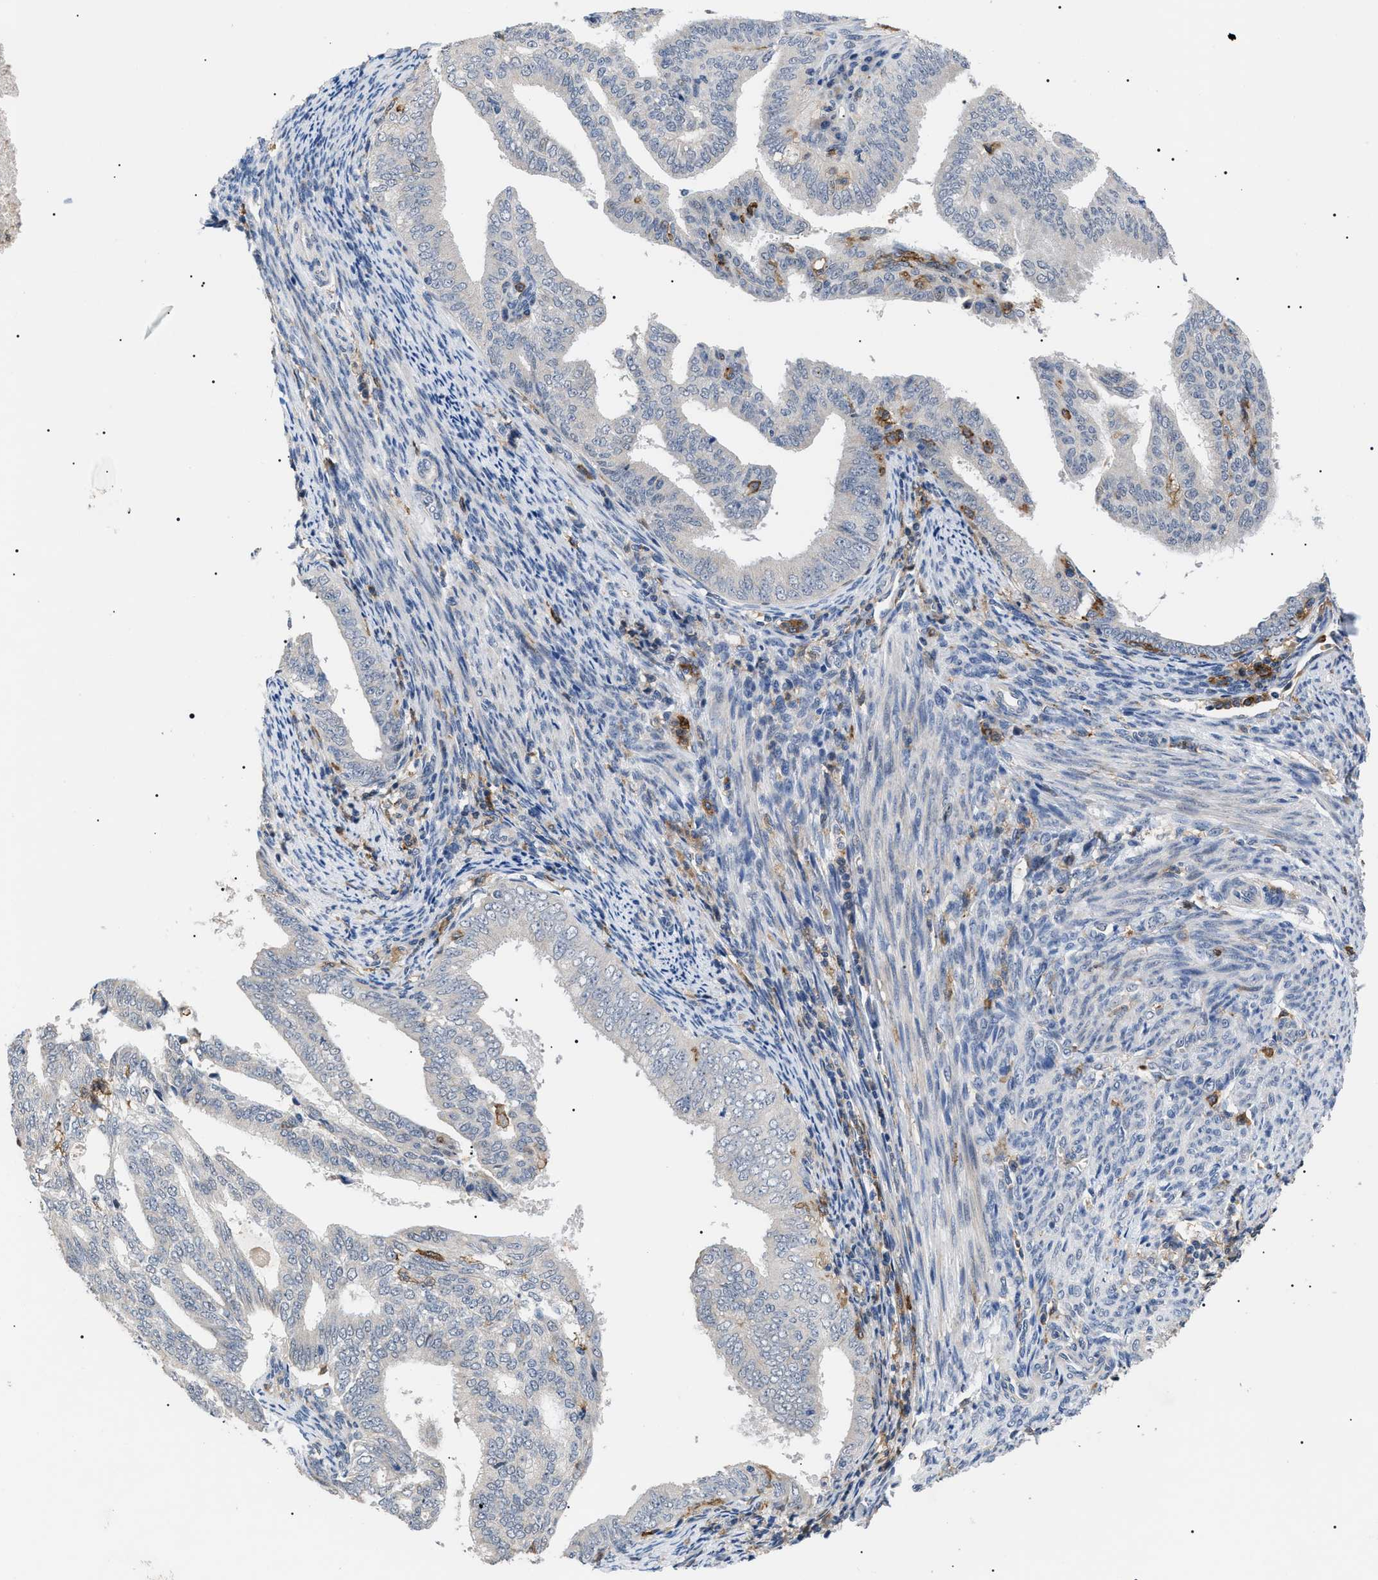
{"staining": {"intensity": "negative", "quantity": "none", "location": "none"}, "tissue": "endometrial cancer", "cell_type": "Tumor cells", "image_type": "cancer", "snomed": [{"axis": "morphology", "description": "Adenocarcinoma, NOS"}, {"axis": "topography", "description": "Endometrium"}], "caption": "Immunohistochemistry (IHC) of endometrial adenocarcinoma shows no positivity in tumor cells. The staining is performed using DAB brown chromogen with nuclei counter-stained in using hematoxylin.", "gene": "CD300A", "patient": {"sex": "female", "age": 58}}